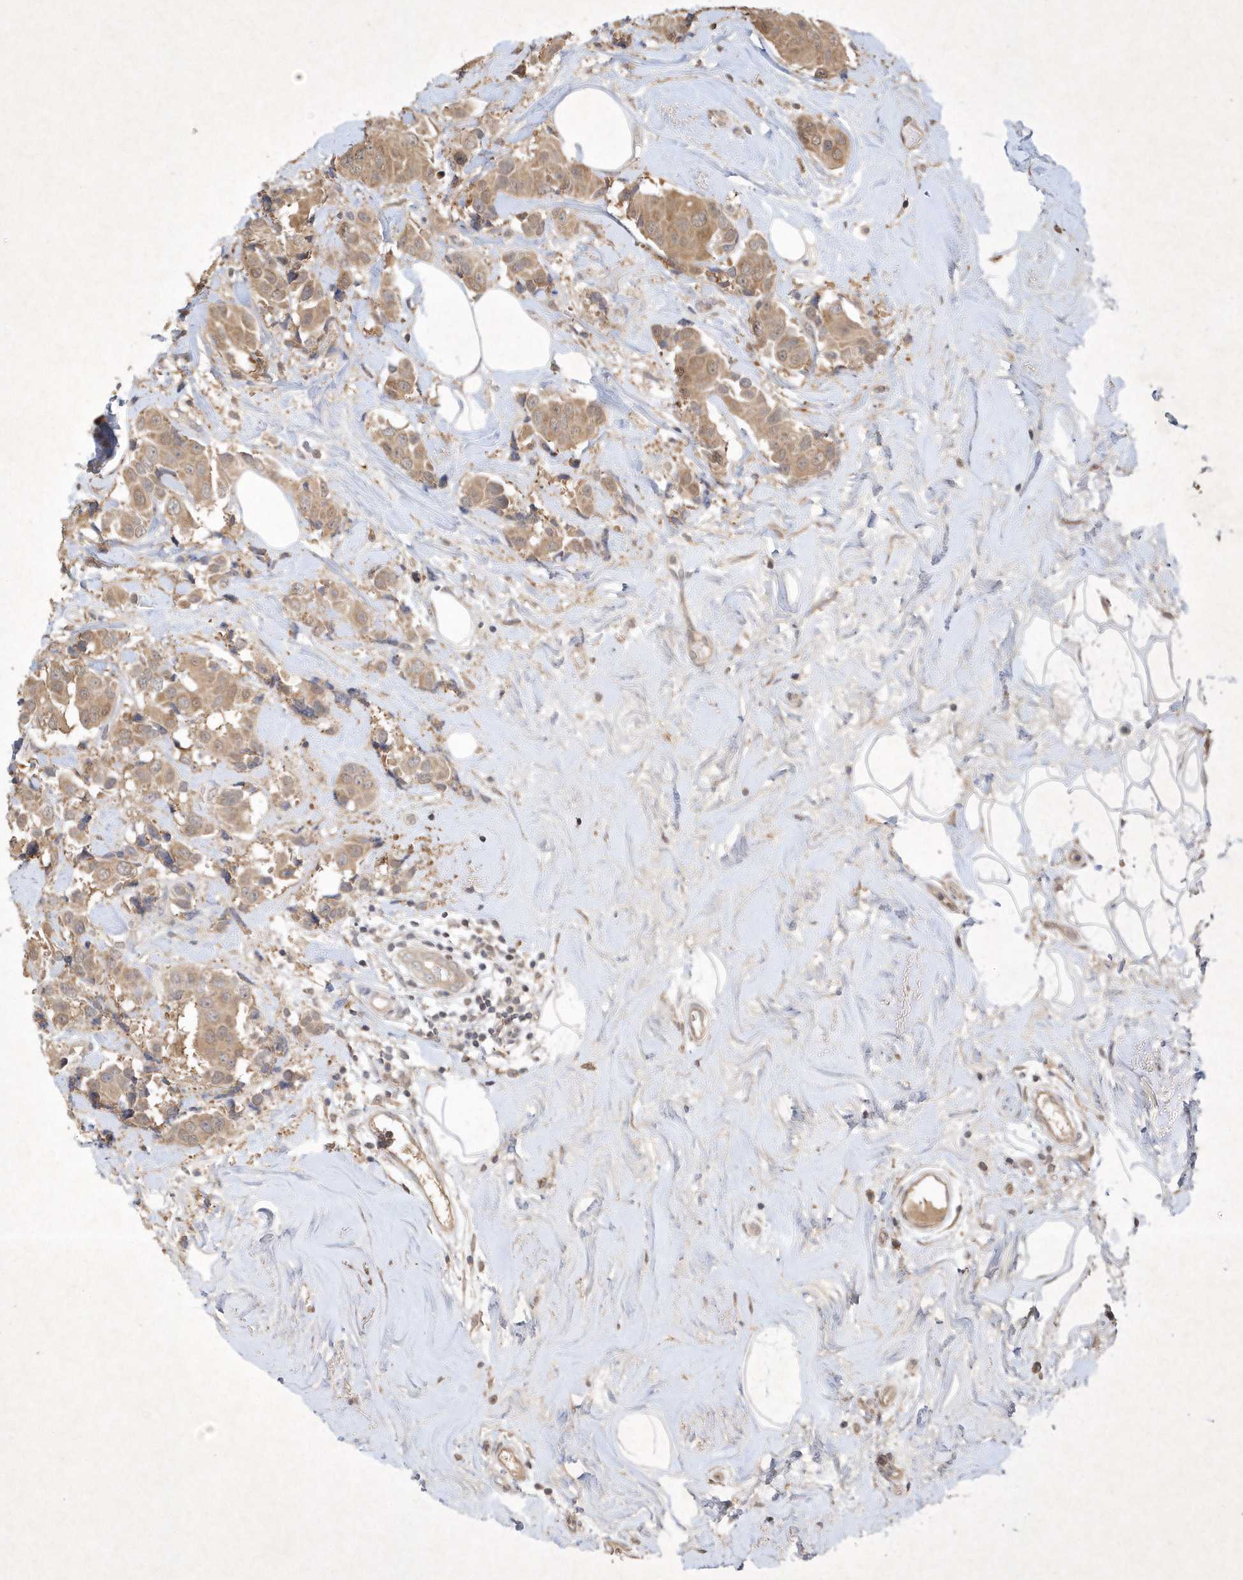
{"staining": {"intensity": "moderate", "quantity": ">75%", "location": "cytoplasmic/membranous"}, "tissue": "breast cancer", "cell_type": "Tumor cells", "image_type": "cancer", "snomed": [{"axis": "morphology", "description": "Normal tissue, NOS"}, {"axis": "morphology", "description": "Duct carcinoma"}, {"axis": "topography", "description": "Breast"}], "caption": "Tumor cells reveal moderate cytoplasmic/membranous expression in approximately >75% of cells in breast cancer (invasive ductal carcinoma).", "gene": "AKR7A2", "patient": {"sex": "female", "age": 39}}